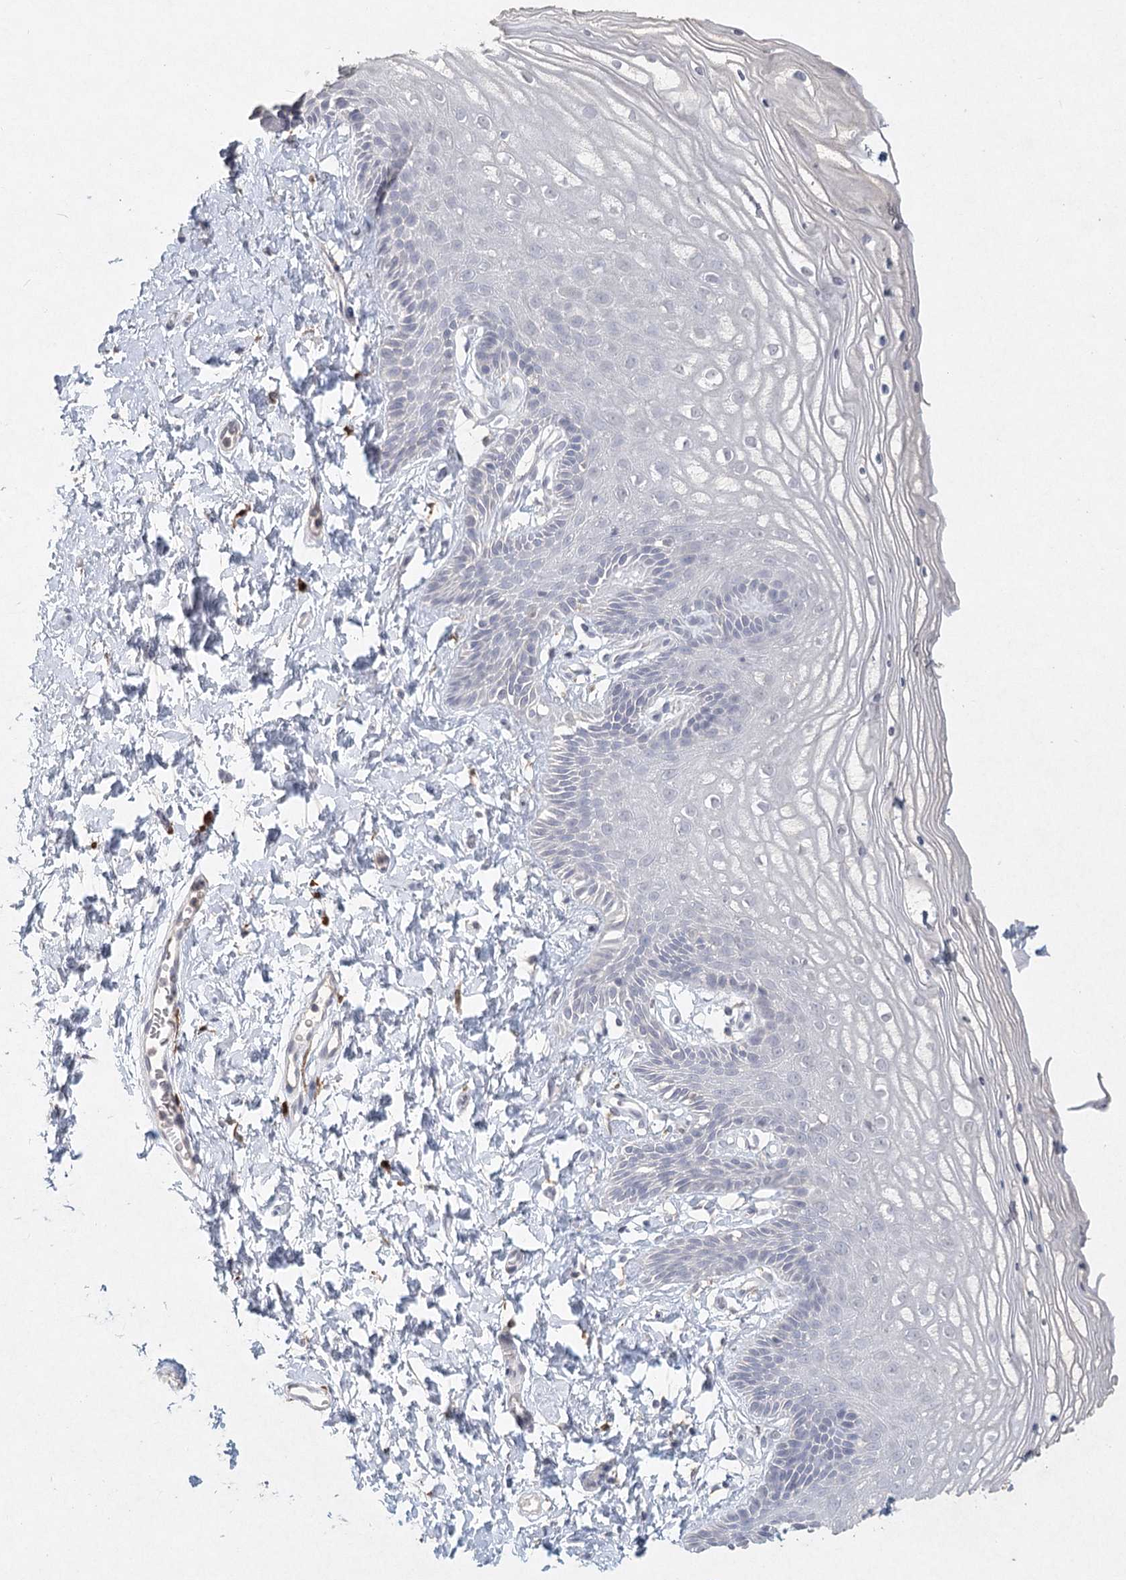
{"staining": {"intensity": "negative", "quantity": "none", "location": "none"}, "tissue": "vagina", "cell_type": "Squamous epithelial cells", "image_type": "normal", "snomed": [{"axis": "morphology", "description": "Normal tissue, NOS"}, {"axis": "topography", "description": "Vagina"}, {"axis": "topography", "description": "Cervix"}], "caption": "IHC histopathology image of normal vagina: human vagina stained with DAB reveals no significant protein staining in squamous epithelial cells. The staining is performed using DAB (3,3'-diaminobenzidine) brown chromogen with nuclei counter-stained in using hematoxylin.", "gene": "ARSI", "patient": {"sex": "female", "age": 40}}